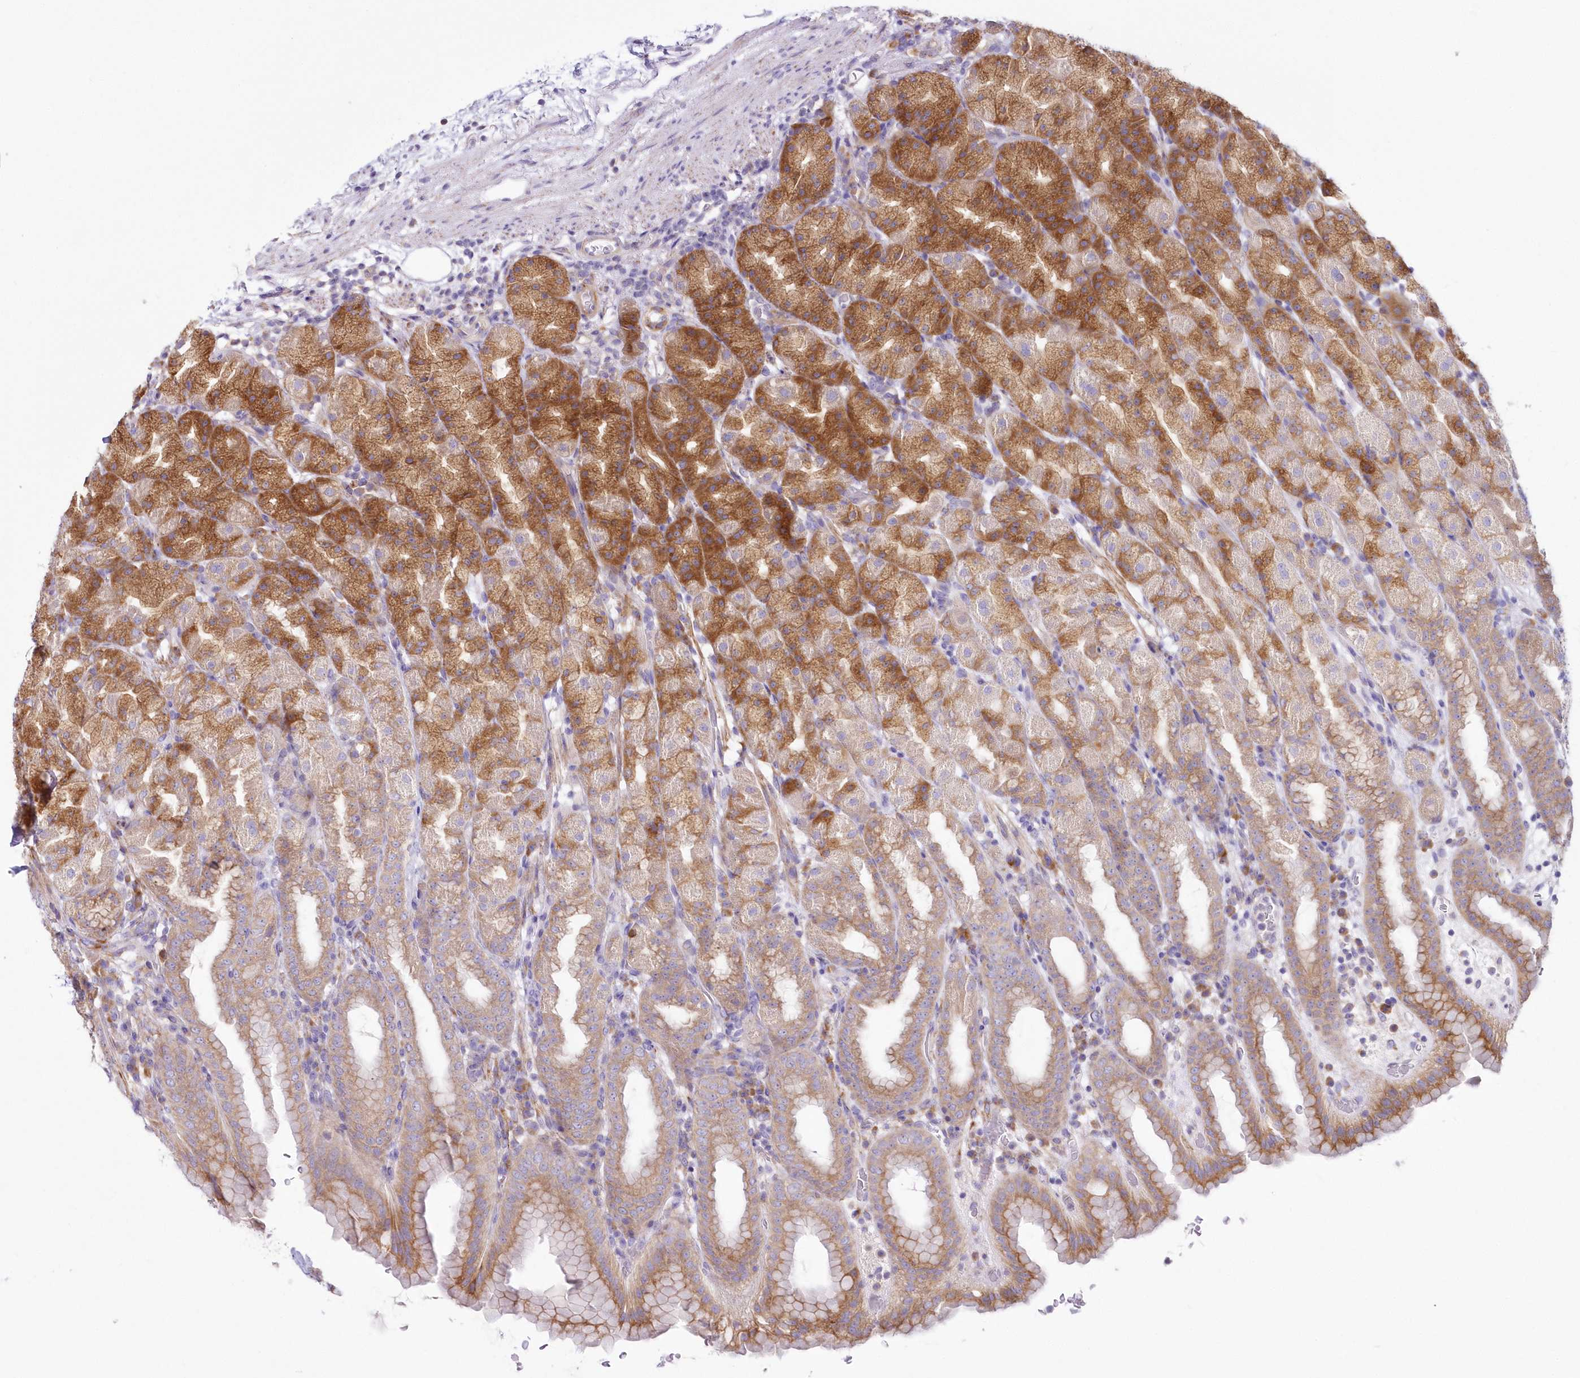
{"staining": {"intensity": "strong", "quantity": "25%-75%", "location": "cytoplasmic/membranous"}, "tissue": "stomach", "cell_type": "Glandular cells", "image_type": "normal", "snomed": [{"axis": "morphology", "description": "Normal tissue, NOS"}, {"axis": "topography", "description": "Stomach, upper"}], "caption": "Protein expression analysis of benign human stomach reveals strong cytoplasmic/membranous staining in approximately 25%-75% of glandular cells. Nuclei are stained in blue.", "gene": "ARFGEF3", "patient": {"sex": "male", "age": 68}}